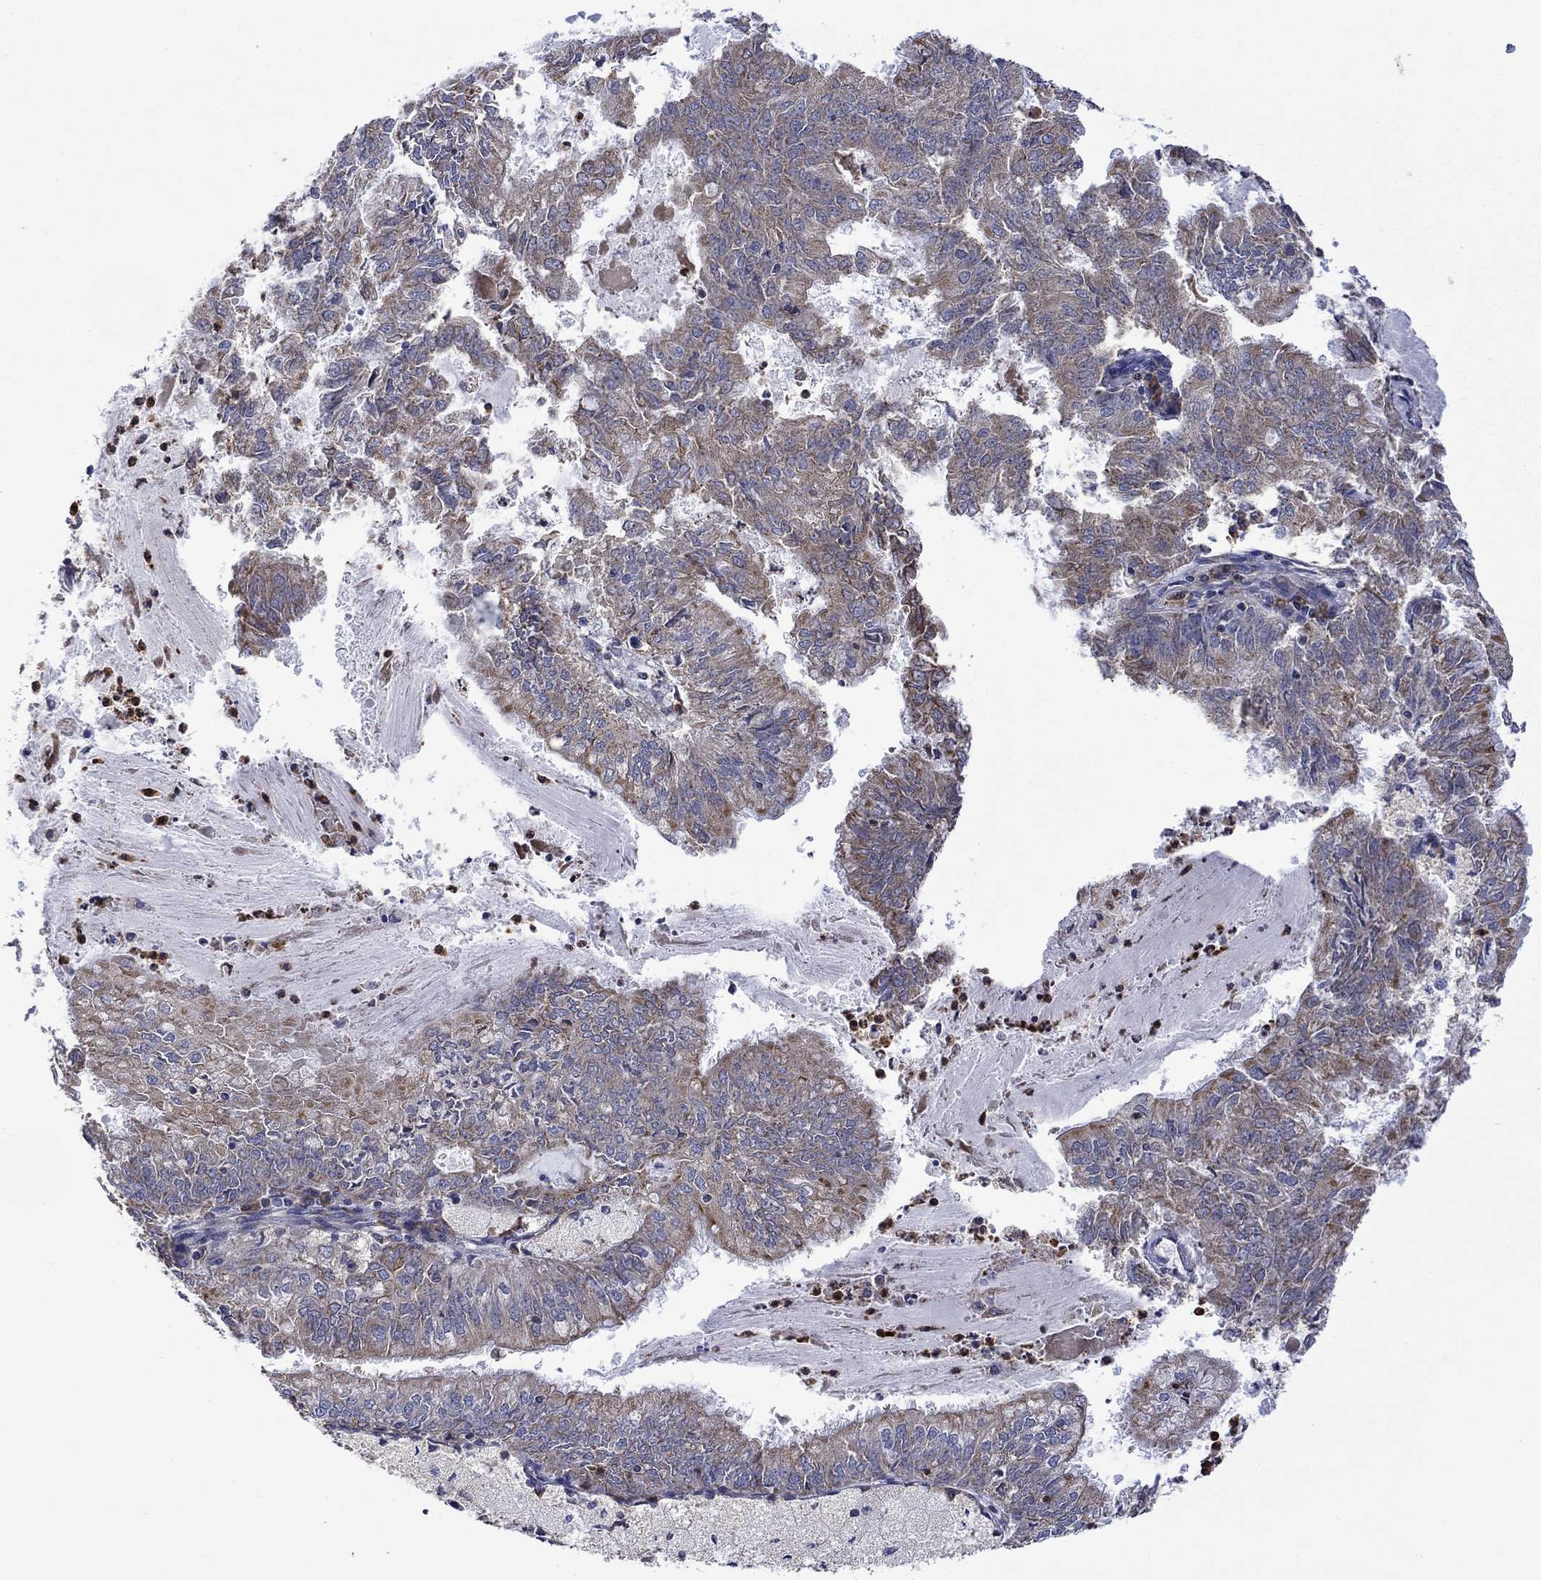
{"staining": {"intensity": "weak", "quantity": ">75%", "location": "cytoplasmic/membranous"}, "tissue": "endometrial cancer", "cell_type": "Tumor cells", "image_type": "cancer", "snomed": [{"axis": "morphology", "description": "Adenocarcinoma, NOS"}, {"axis": "topography", "description": "Endometrium"}], "caption": "Immunohistochemistry image of endometrial cancer (adenocarcinoma) stained for a protein (brown), which exhibits low levels of weak cytoplasmic/membranous staining in approximately >75% of tumor cells.", "gene": "FURIN", "patient": {"sex": "female", "age": 57}}